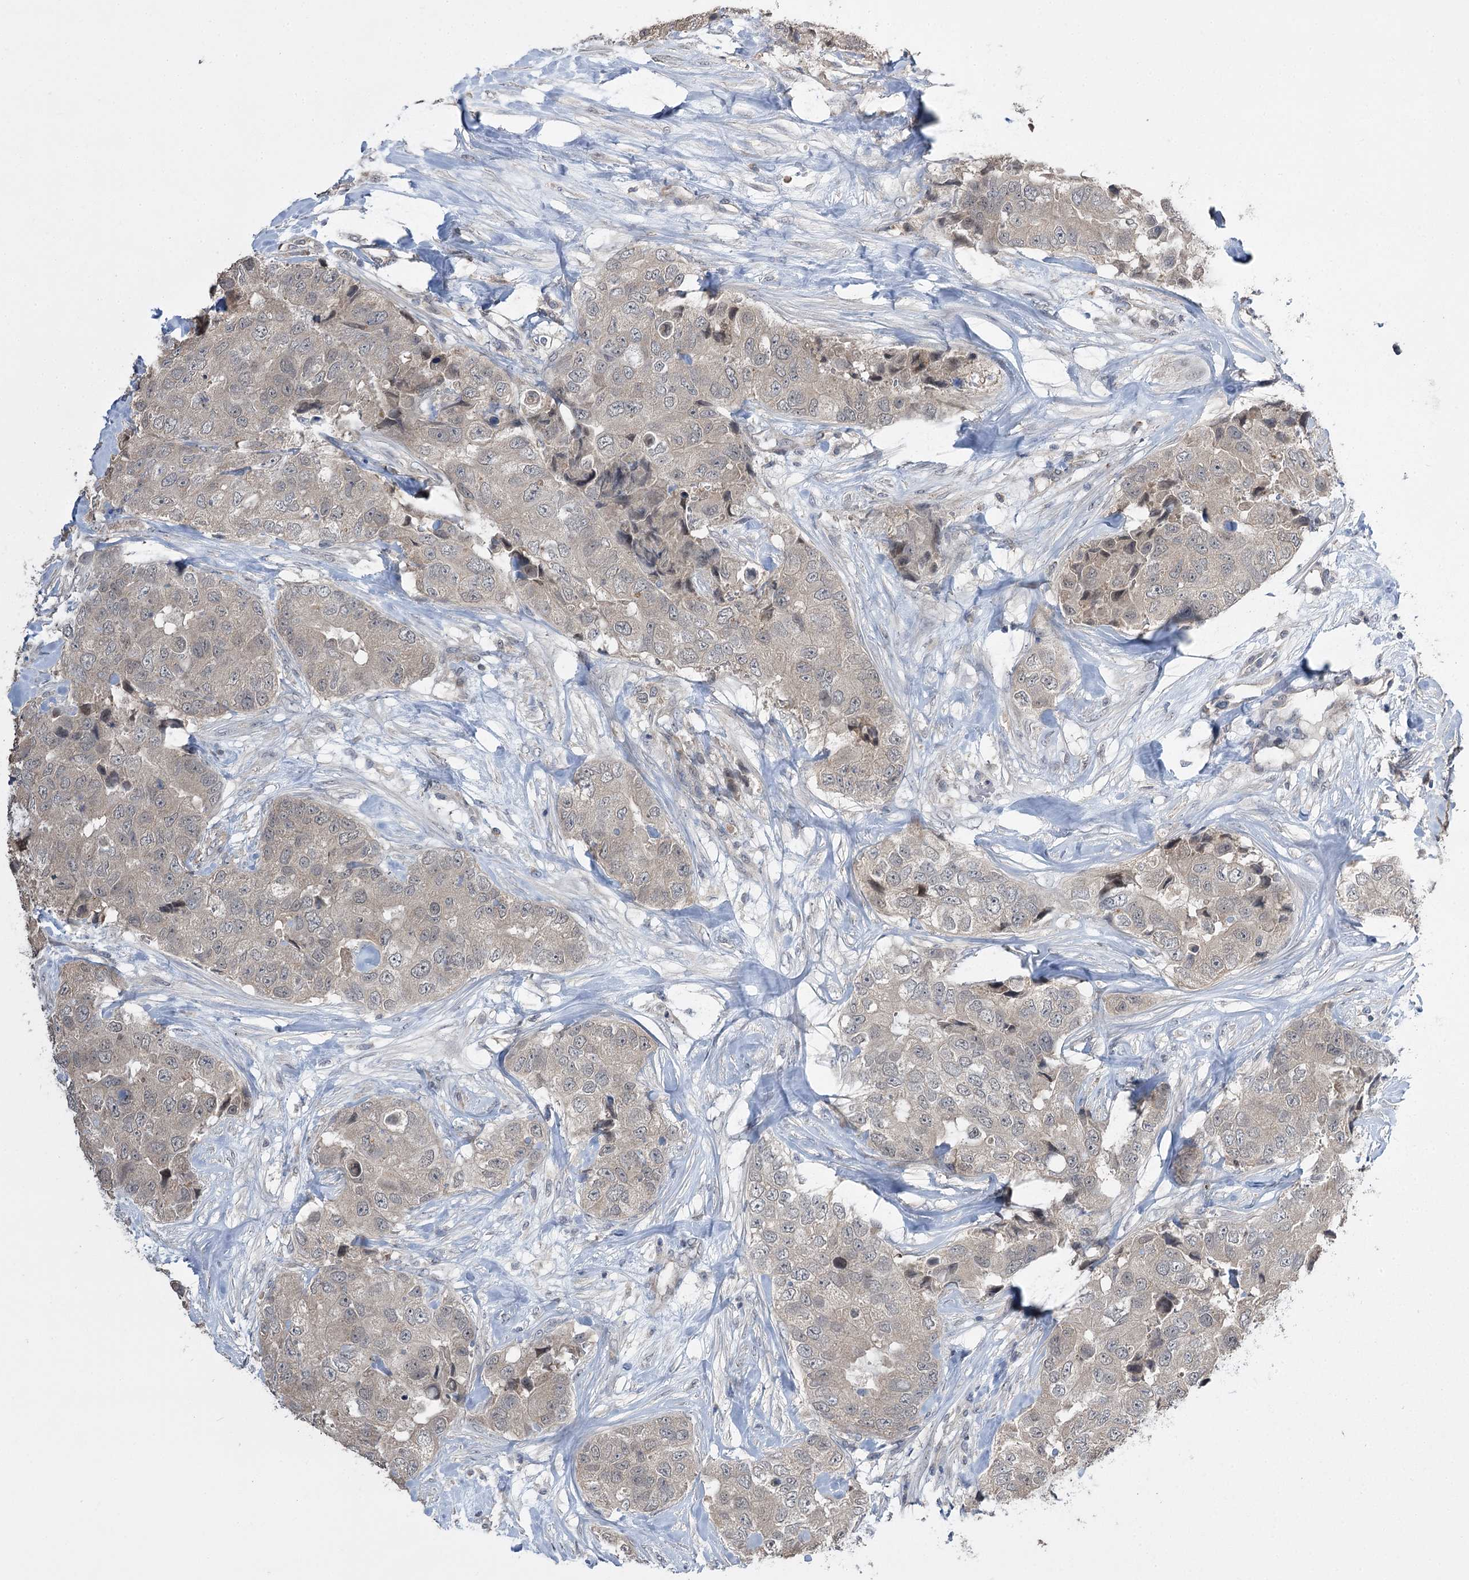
{"staining": {"intensity": "negative", "quantity": "none", "location": "none"}, "tissue": "breast cancer", "cell_type": "Tumor cells", "image_type": "cancer", "snomed": [{"axis": "morphology", "description": "Duct carcinoma"}, {"axis": "topography", "description": "Breast"}], "caption": "Image shows no significant protein expression in tumor cells of breast cancer.", "gene": "PHYHIPL", "patient": {"sex": "female", "age": 62}}